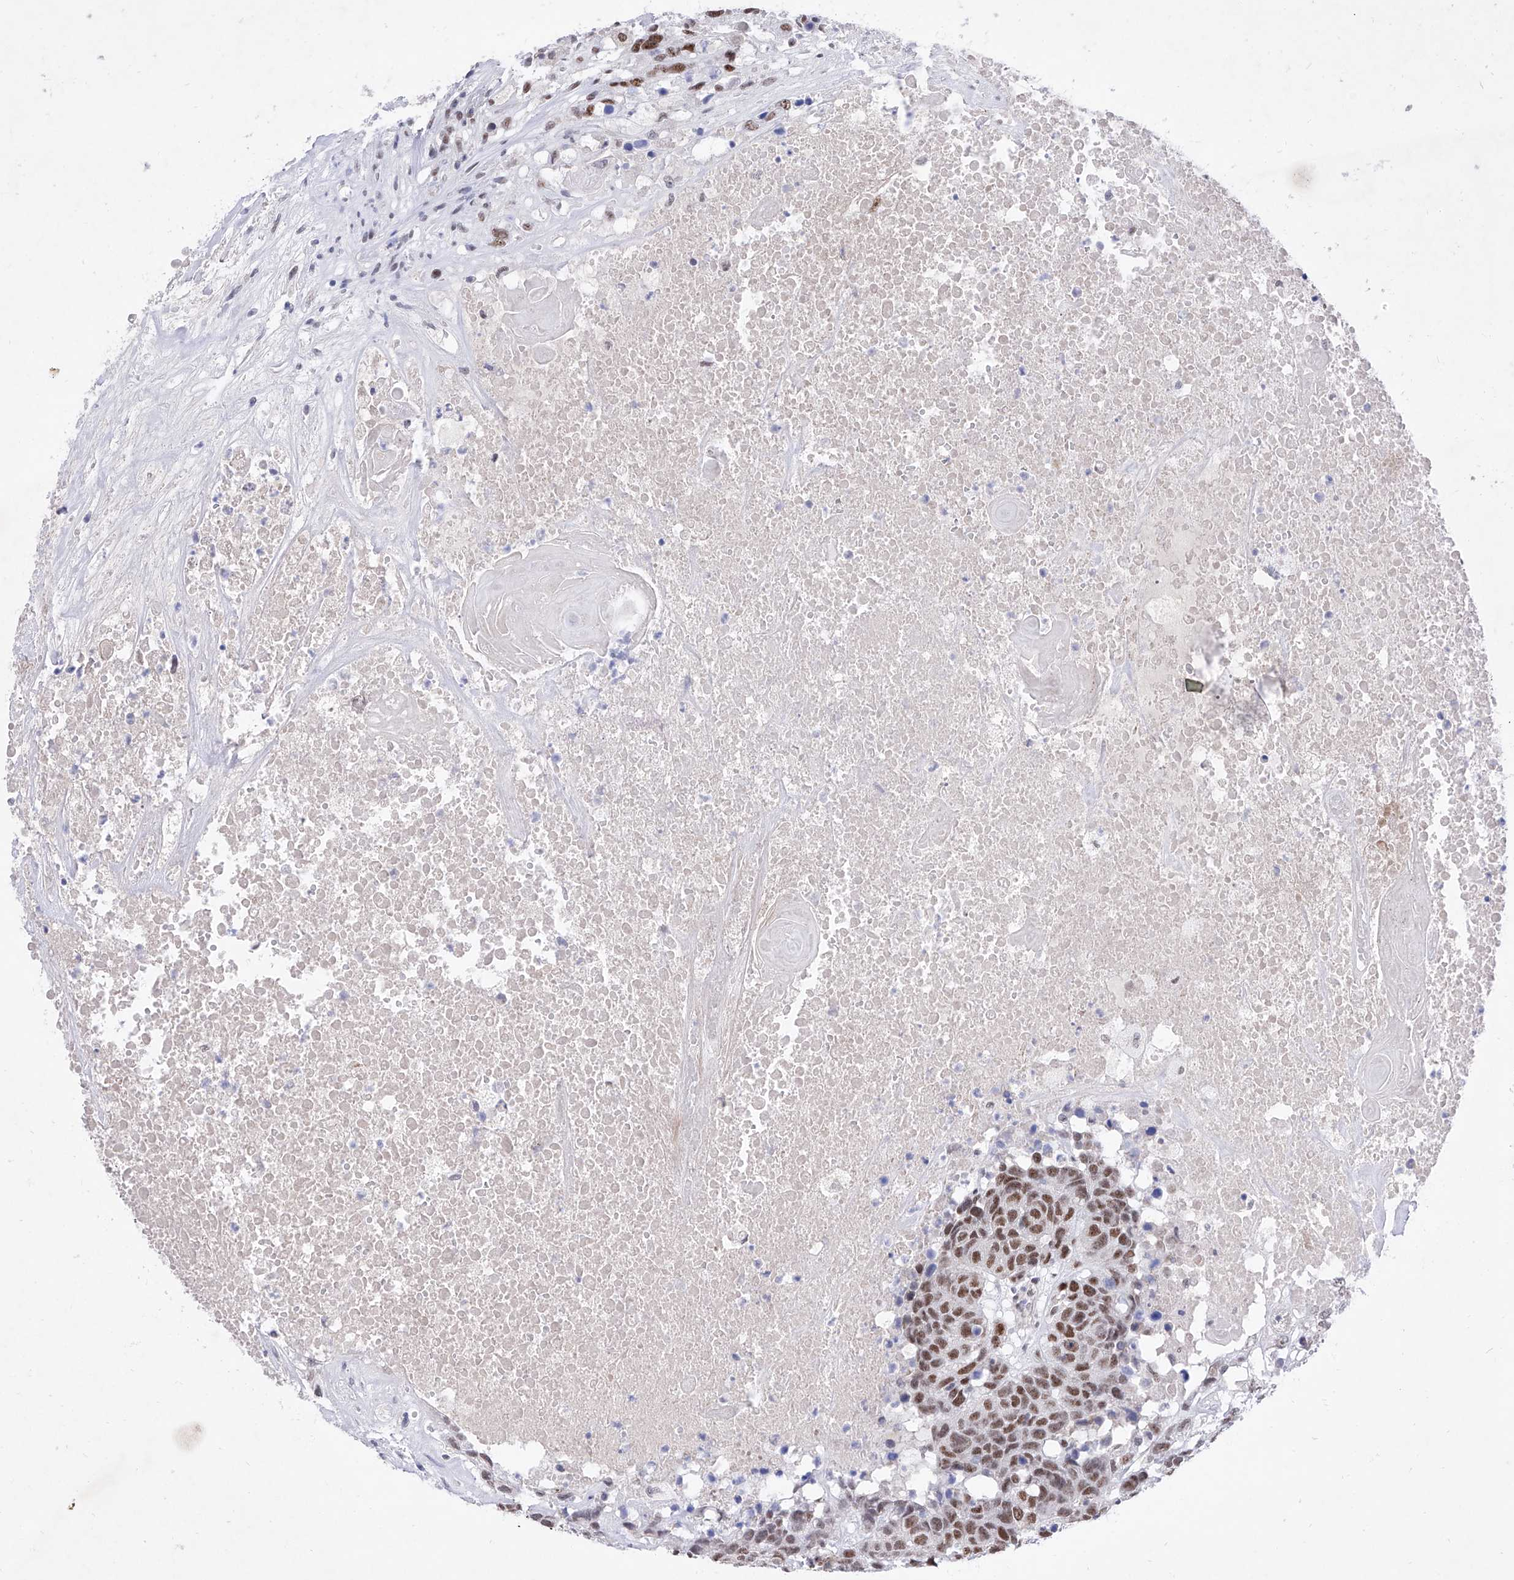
{"staining": {"intensity": "moderate", "quantity": ">75%", "location": "nuclear"}, "tissue": "head and neck cancer", "cell_type": "Tumor cells", "image_type": "cancer", "snomed": [{"axis": "morphology", "description": "Squamous cell carcinoma, NOS"}, {"axis": "topography", "description": "Head-Neck"}], "caption": "Immunohistochemical staining of human squamous cell carcinoma (head and neck) reveals medium levels of moderate nuclear positivity in approximately >75% of tumor cells. The staining was performed using DAB to visualize the protein expression in brown, while the nuclei were stained in blue with hematoxylin (Magnification: 20x).", "gene": "ATN1", "patient": {"sex": "male", "age": 66}}